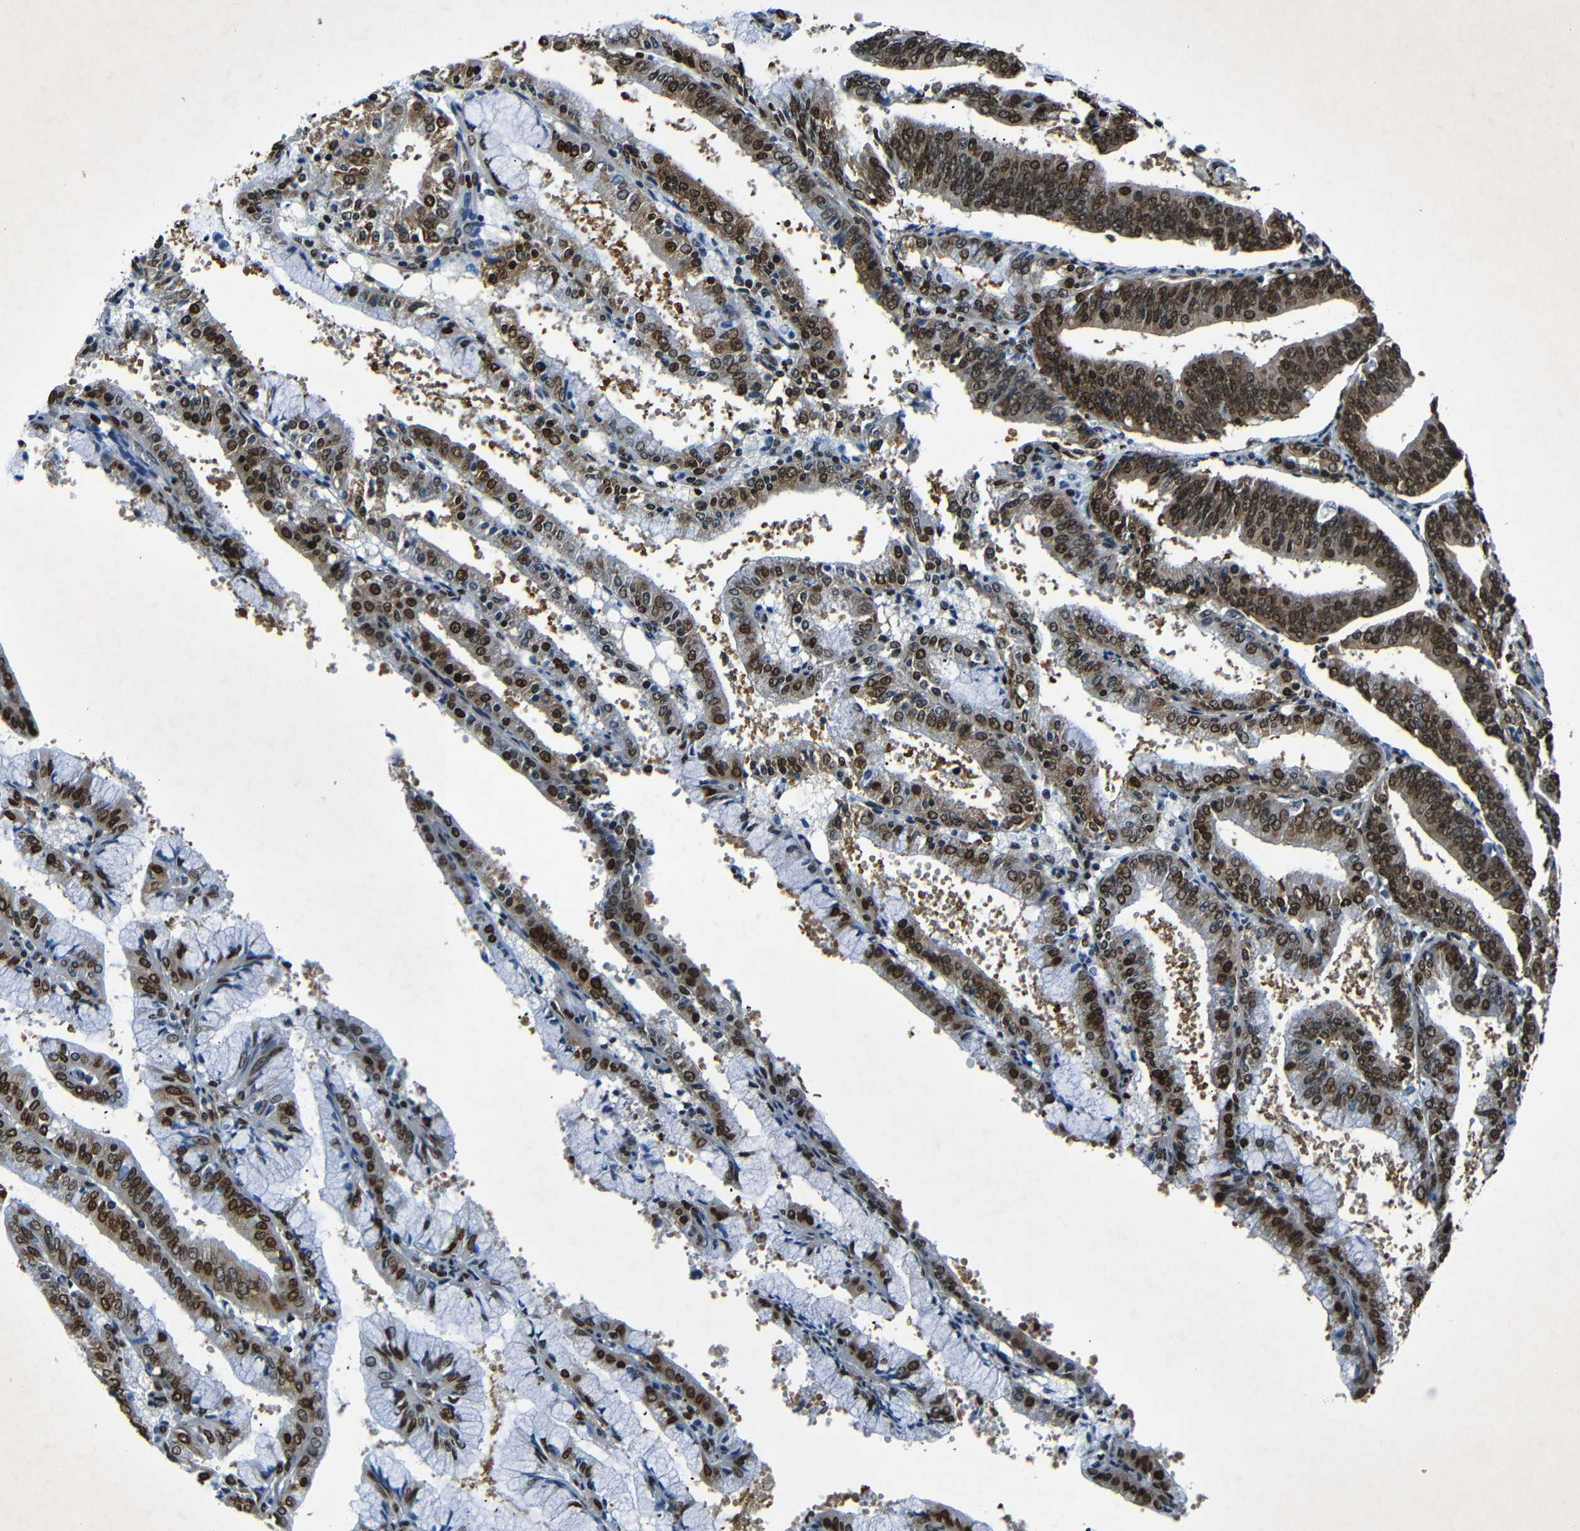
{"staining": {"intensity": "strong", "quantity": ">75%", "location": "nuclear"}, "tissue": "endometrial cancer", "cell_type": "Tumor cells", "image_type": "cancer", "snomed": [{"axis": "morphology", "description": "Adenocarcinoma, NOS"}, {"axis": "topography", "description": "Endometrium"}], "caption": "Endometrial cancer stained with a brown dye demonstrates strong nuclear positive expression in about >75% of tumor cells.", "gene": "HMGN1", "patient": {"sex": "female", "age": 63}}